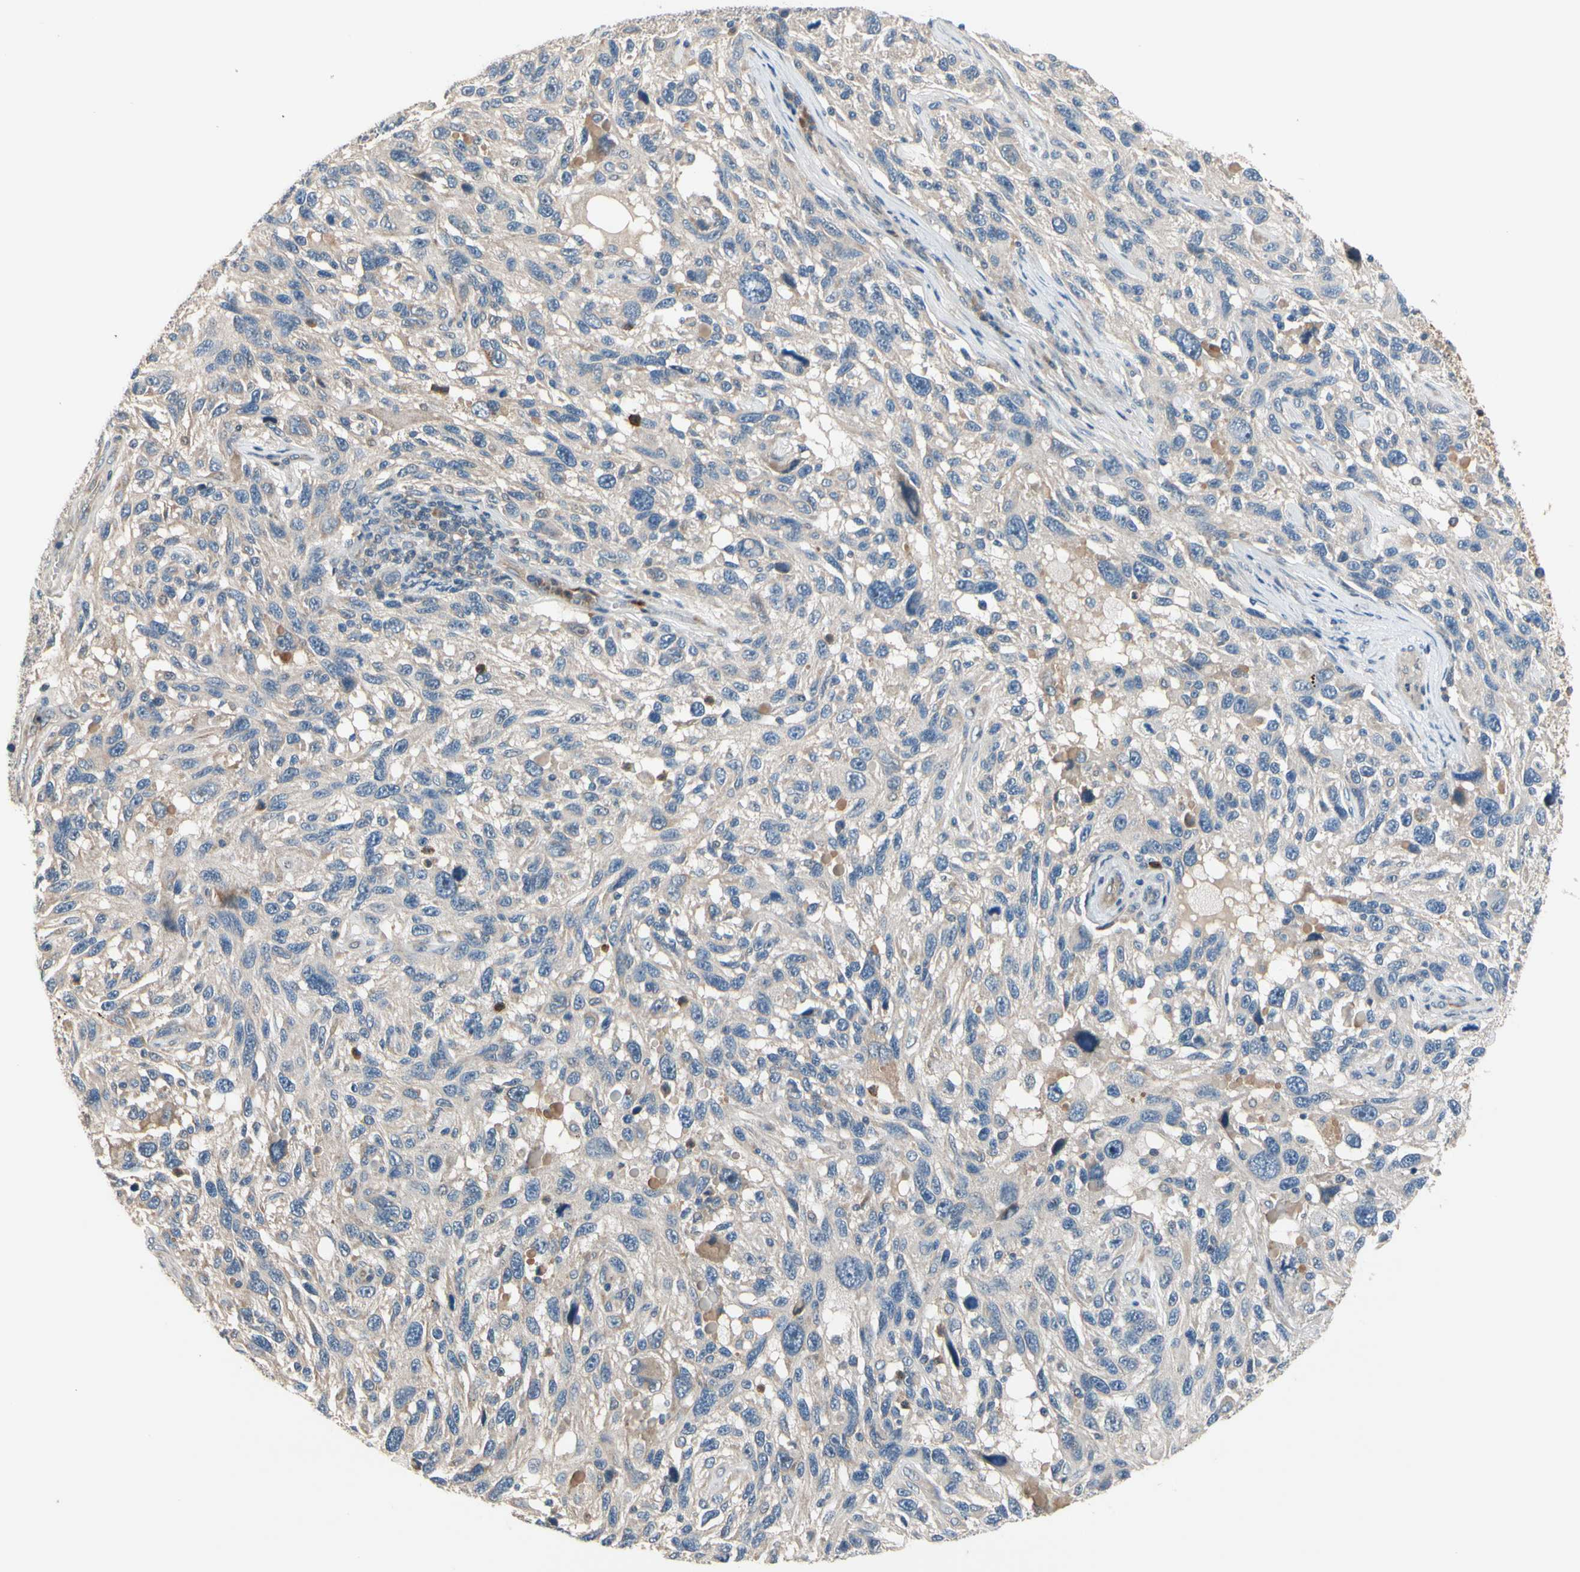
{"staining": {"intensity": "weak", "quantity": "<25%", "location": "cytoplasmic/membranous"}, "tissue": "melanoma", "cell_type": "Tumor cells", "image_type": "cancer", "snomed": [{"axis": "morphology", "description": "Malignant melanoma, NOS"}, {"axis": "topography", "description": "Skin"}], "caption": "This is an IHC image of melanoma. There is no positivity in tumor cells.", "gene": "SIGLEC5", "patient": {"sex": "male", "age": 53}}